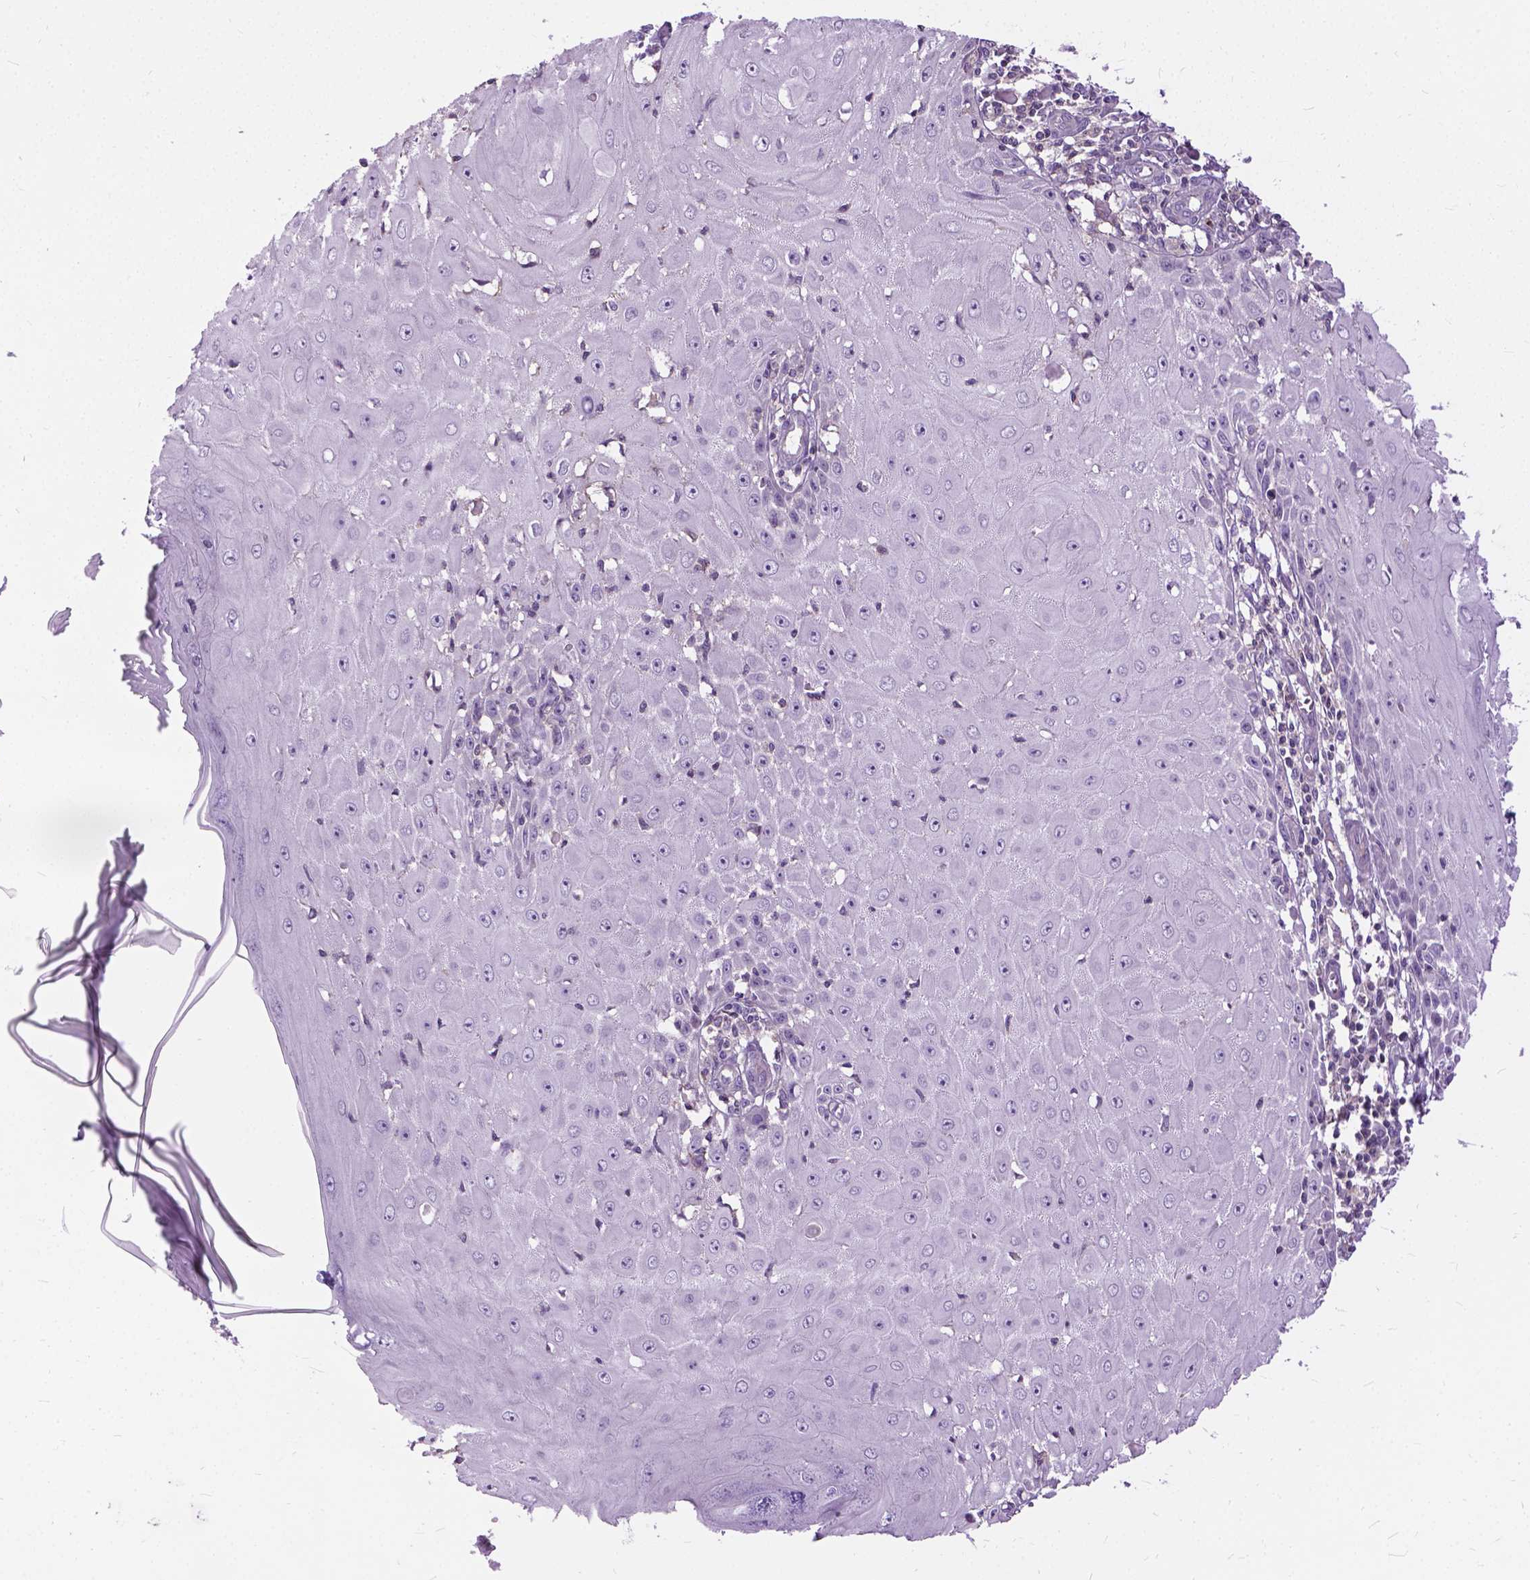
{"staining": {"intensity": "negative", "quantity": "none", "location": "none"}, "tissue": "skin cancer", "cell_type": "Tumor cells", "image_type": "cancer", "snomed": [{"axis": "morphology", "description": "Squamous cell carcinoma, NOS"}, {"axis": "topography", "description": "Skin"}], "caption": "High magnification brightfield microscopy of skin cancer (squamous cell carcinoma) stained with DAB (3,3'-diaminobenzidine) (brown) and counterstained with hematoxylin (blue): tumor cells show no significant expression.", "gene": "JAK3", "patient": {"sex": "female", "age": 73}}